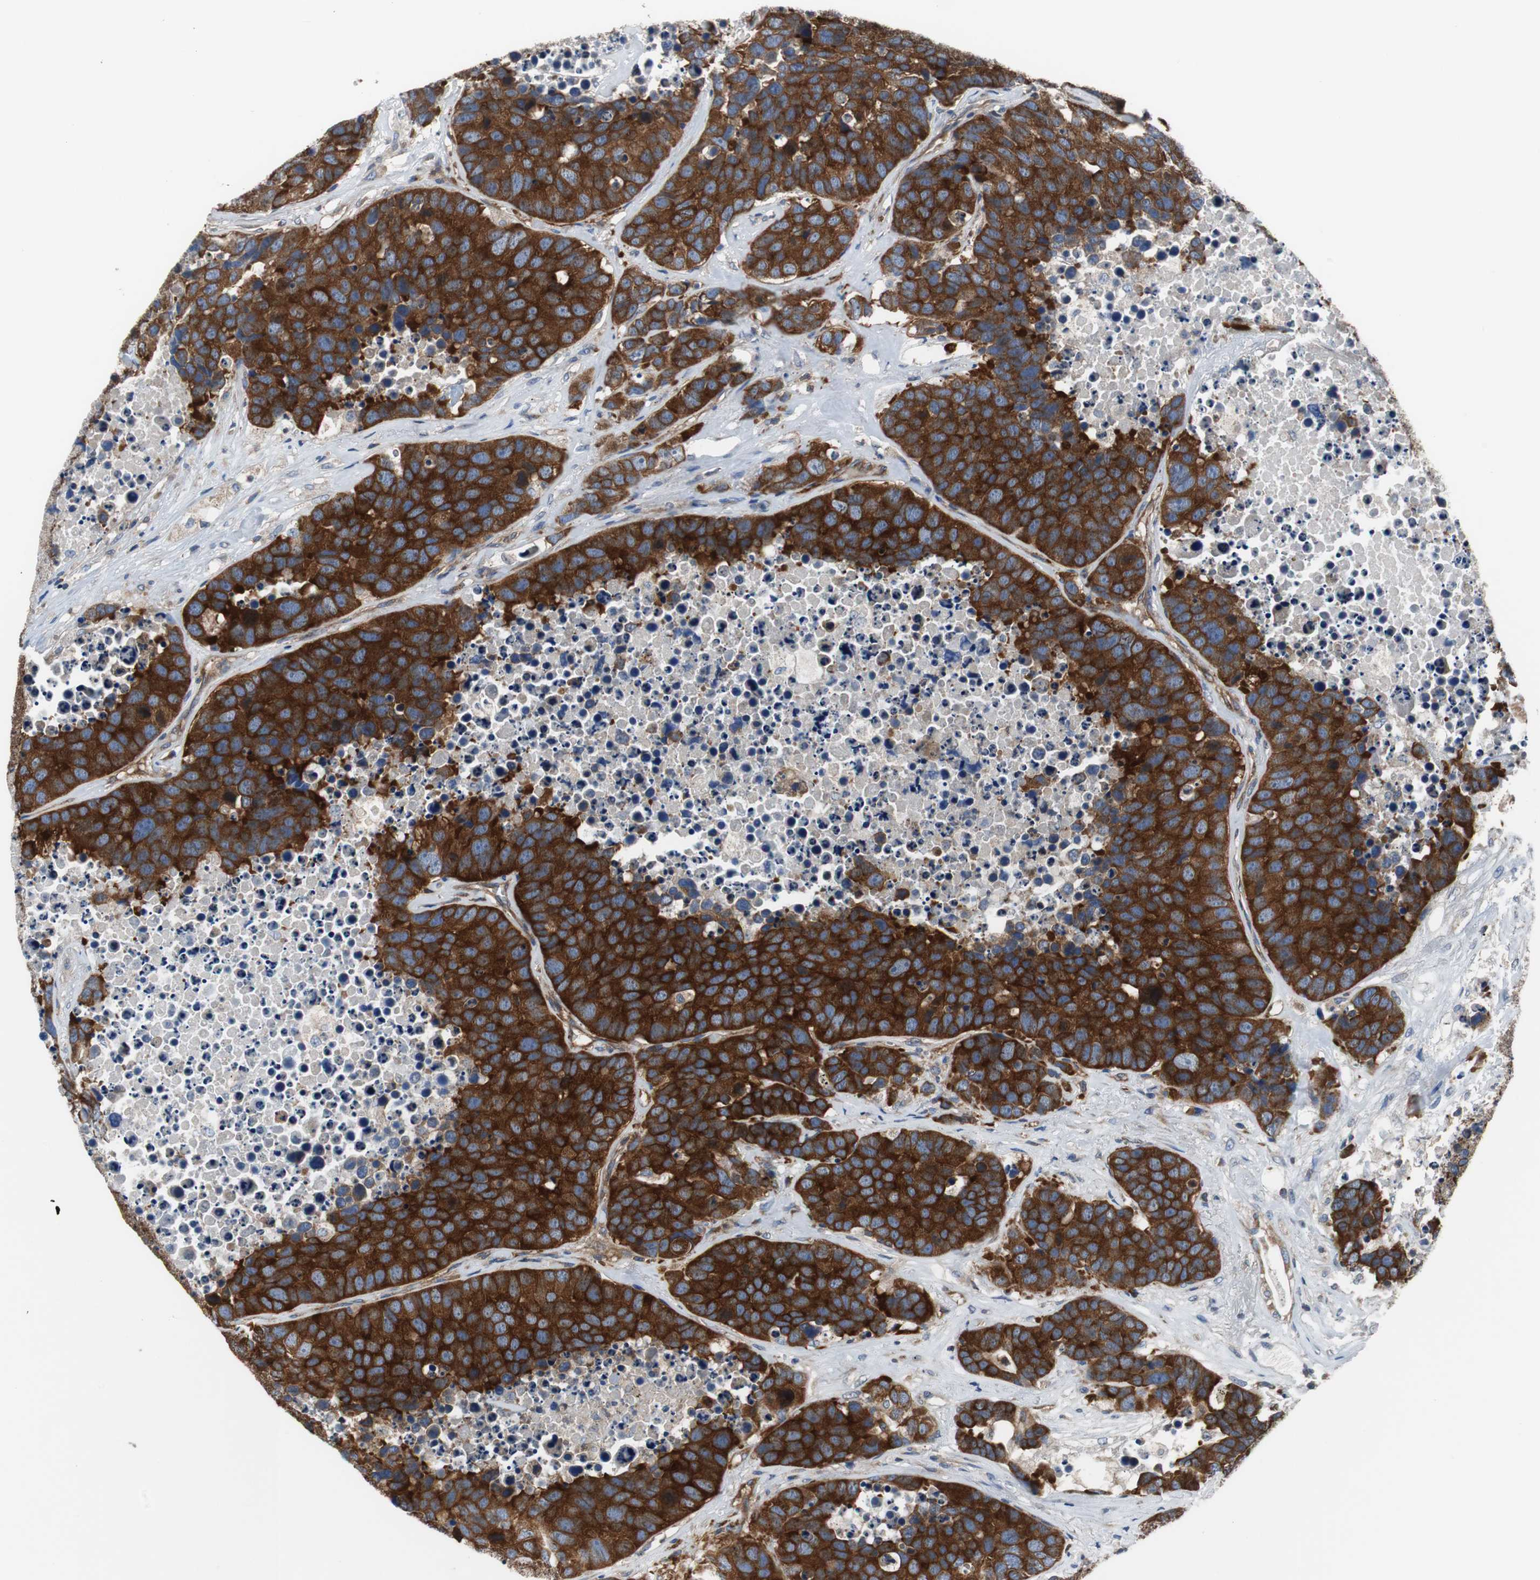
{"staining": {"intensity": "strong", "quantity": ">75%", "location": "cytoplasmic/membranous"}, "tissue": "carcinoid", "cell_type": "Tumor cells", "image_type": "cancer", "snomed": [{"axis": "morphology", "description": "Carcinoid, malignant, NOS"}, {"axis": "topography", "description": "Lung"}], "caption": "A brown stain shows strong cytoplasmic/membranous staining of a protein in human malignant carcinoid tumor cells.", "gene": "BRAF", "patient": {"sex": "male", "age": 60}}